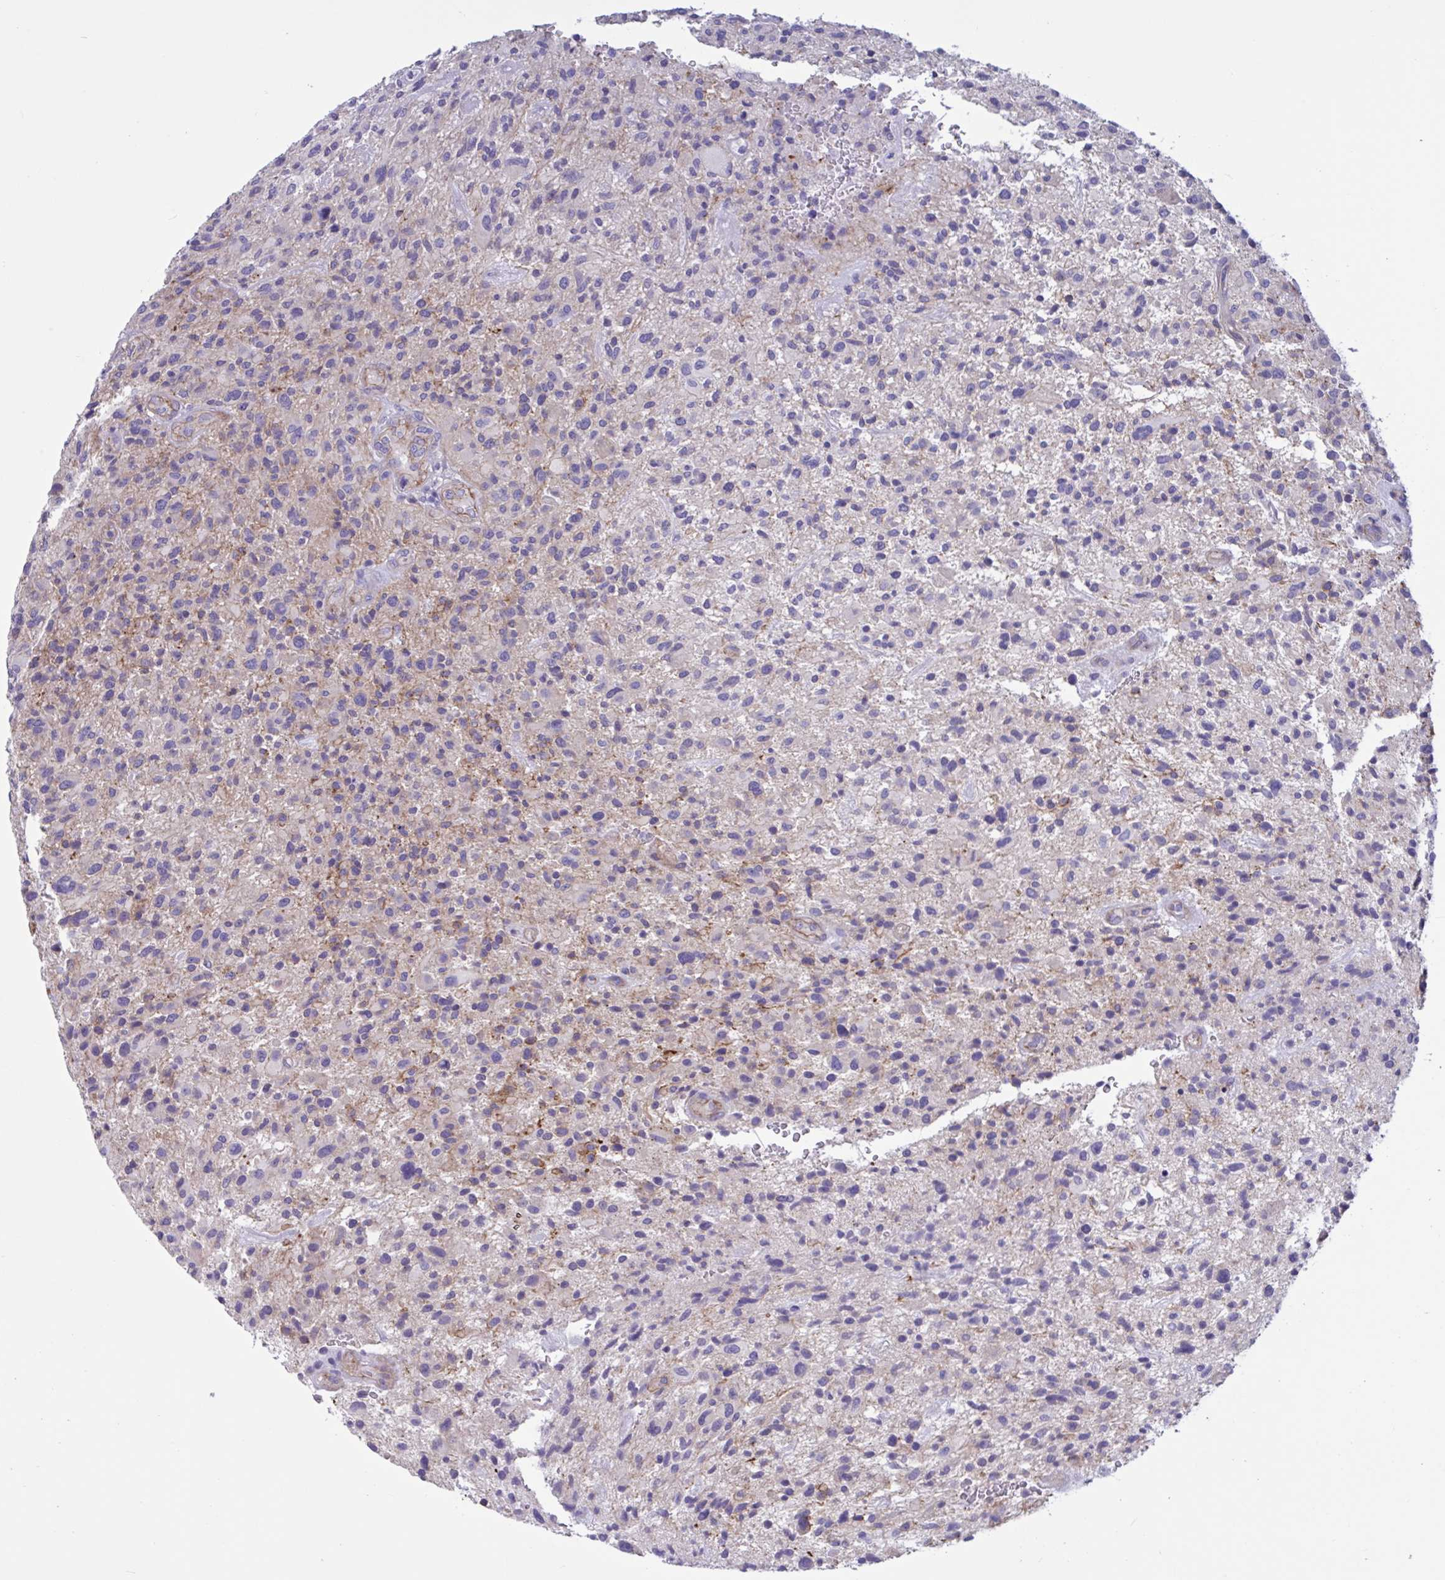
{"staining": {"intensity": "negative", "quantity": "none", "location": "none"}, "tissue": "glioma", "cell_type": "Tumor cells", "image_type": "cancer", "snomed": [{"axis": "morphology", "description": "Glioma, malignant, High grade"}, {"axis": "topography", "description": "Brain"}], "caption": "Image shows no significant protein expression in tumor cells of malignant glioma (high-grade).", "gene": "SLC66A1", "patient": {"sex": "male", "age": 47}}